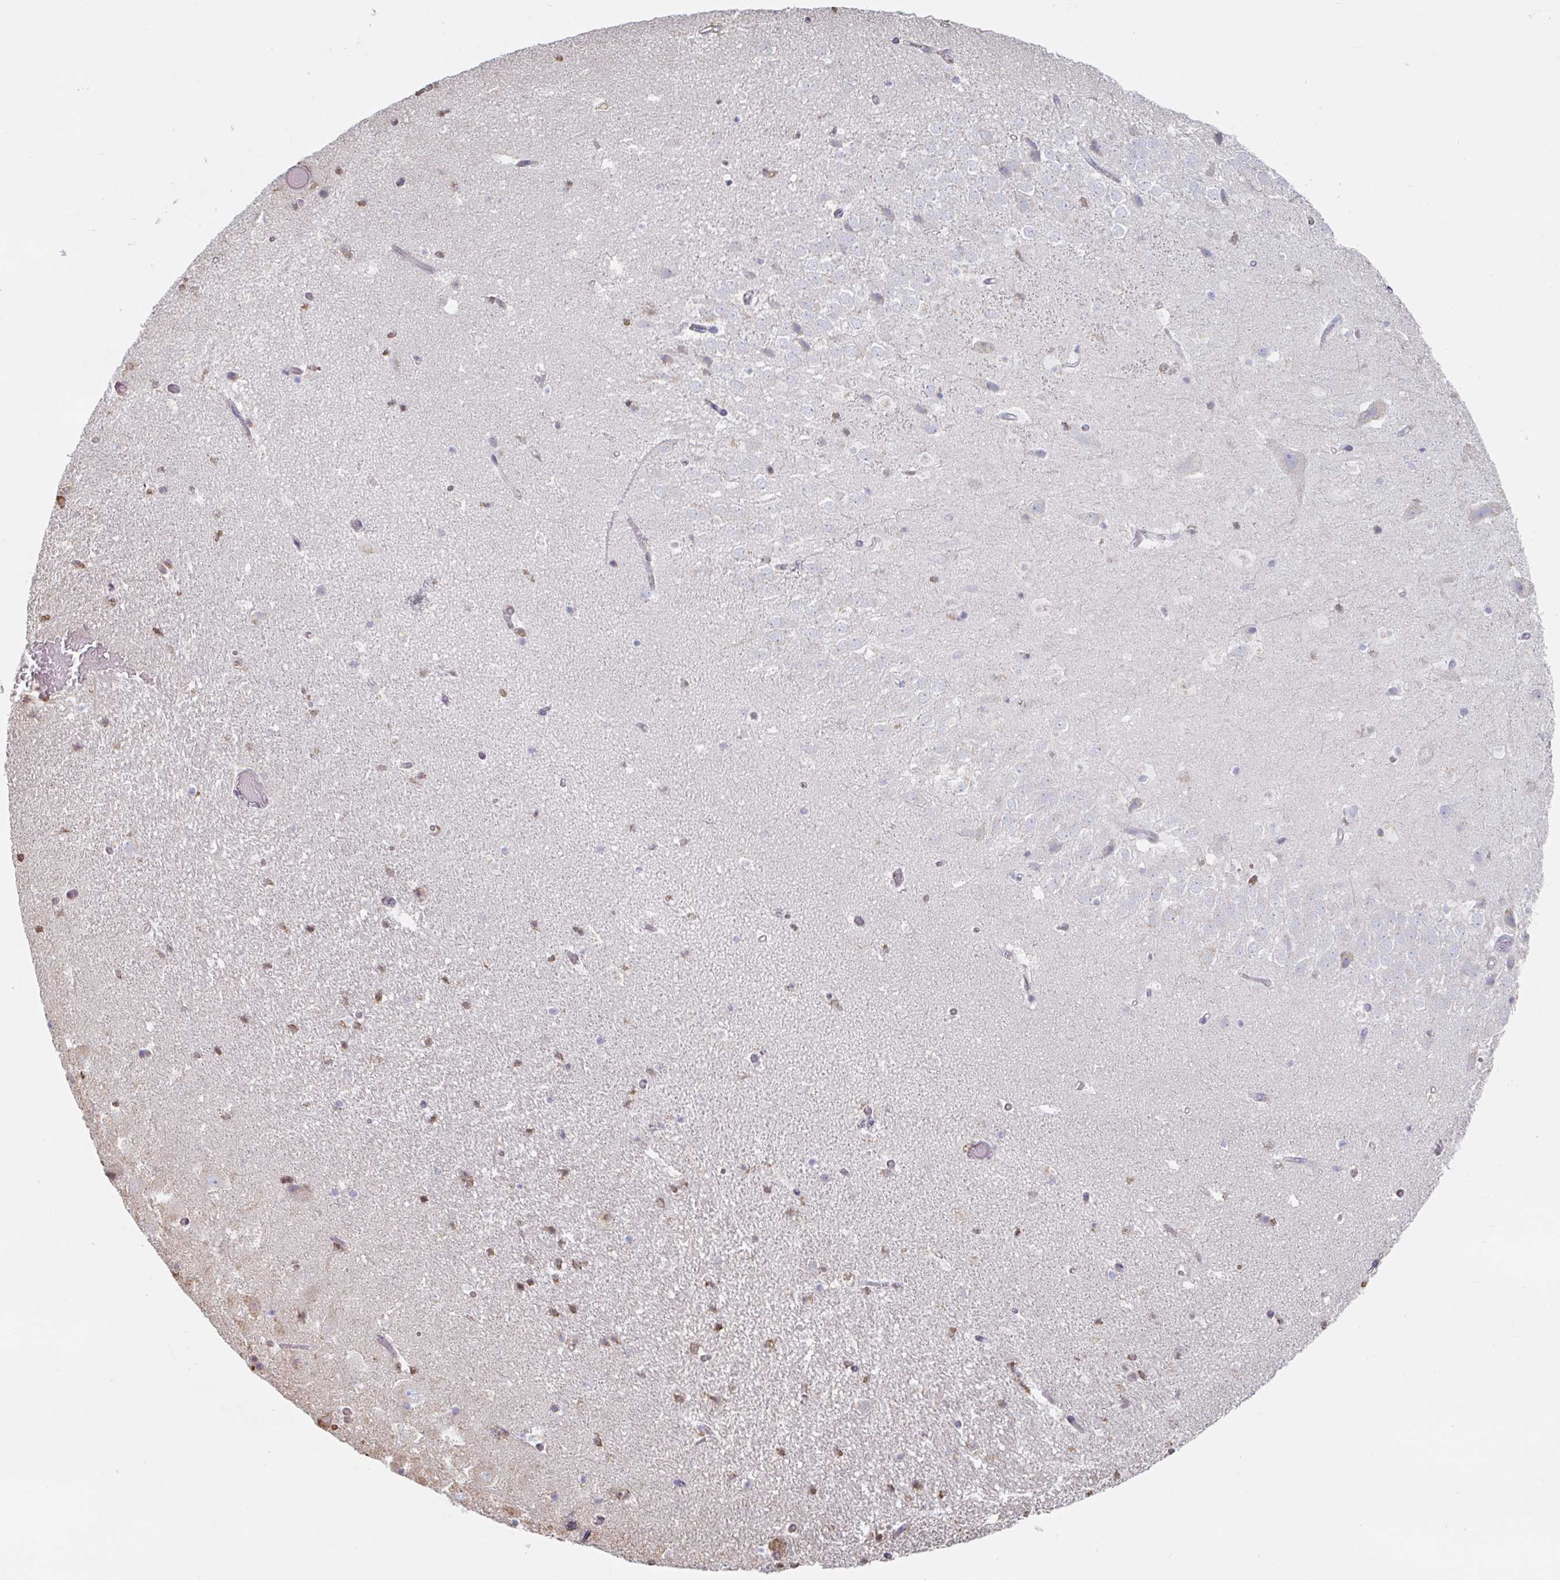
{"staining": {"intensity": "moderate", "quantity": "<25%", "location": "cytoplasmic/membranous"}, "tissue": "hippocampus", "cell_type": "Glial cells", "image_type": "normal", "snomed": [{"axis": "morphology", "description": "Normal tissue, NOS"}, {"axis": "topography", "description": "Hippocampus"}], "caption": "Glial cells show low levels of moderate cytoplasmic/membranous positivity in about <25% of cells in normal human hippocampus.", "gene": "RAB5IF", "patient": {"sex": "female", "age": 42}}